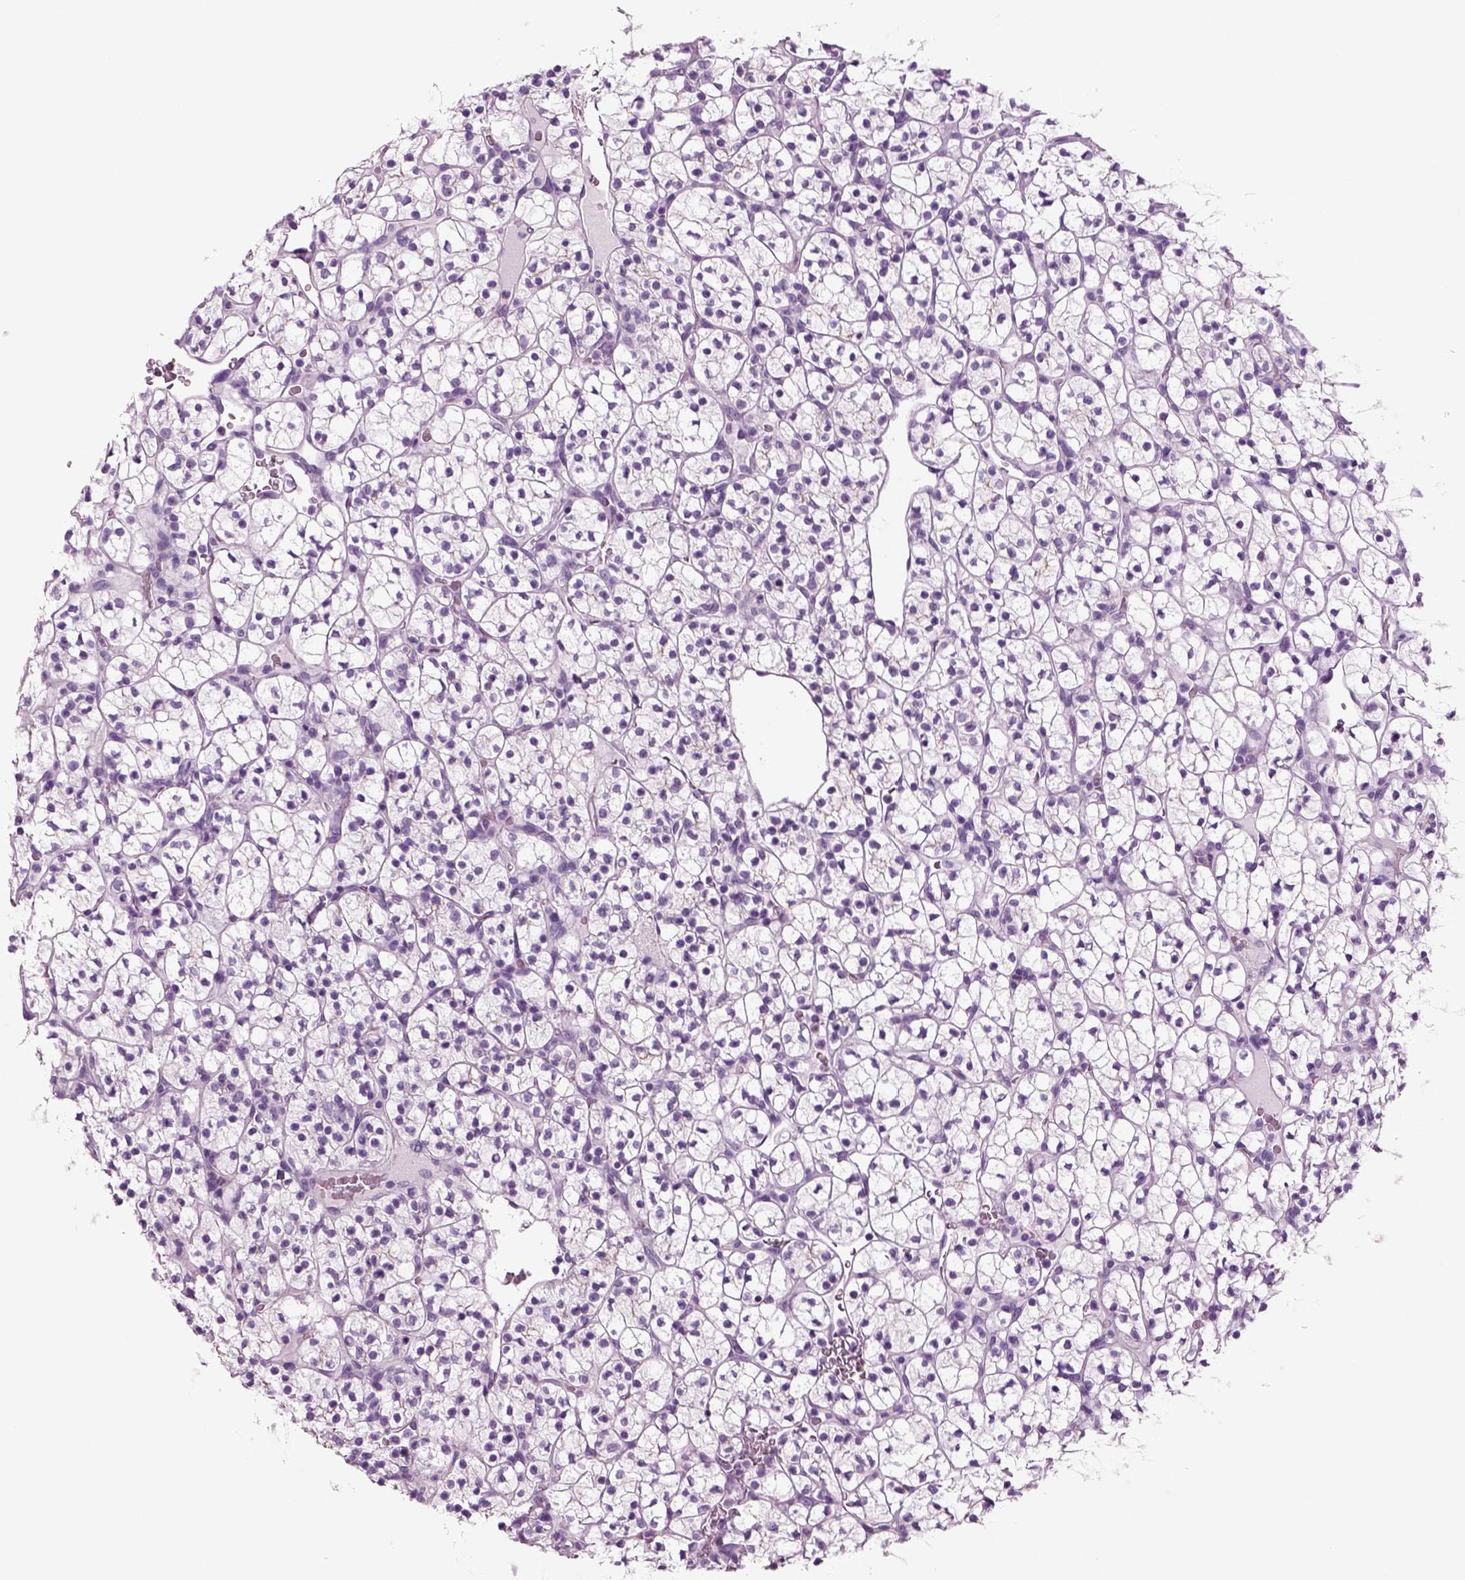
{"staining": {"intensity": "negative", "quantity": "none", "location": "none"}, "tissue": "renal cancer", "cell_type": "Tumor cells", "image_type": "cancer", "snomed": [{"axis": "morphology", "description": "Adenocarcinoma, NOS"}, {"axis": "topography", "description": "Kidney"}], "caption": "Renal adenocarcinoma was stained to show a protein in brown. There is no significant positivity in tumor cells. (DAB immunohistochemistry (IHC) with hematoxylin counter stain).", "gene": "CRABP1", "patient": {"sex": "female", "age": 89}}